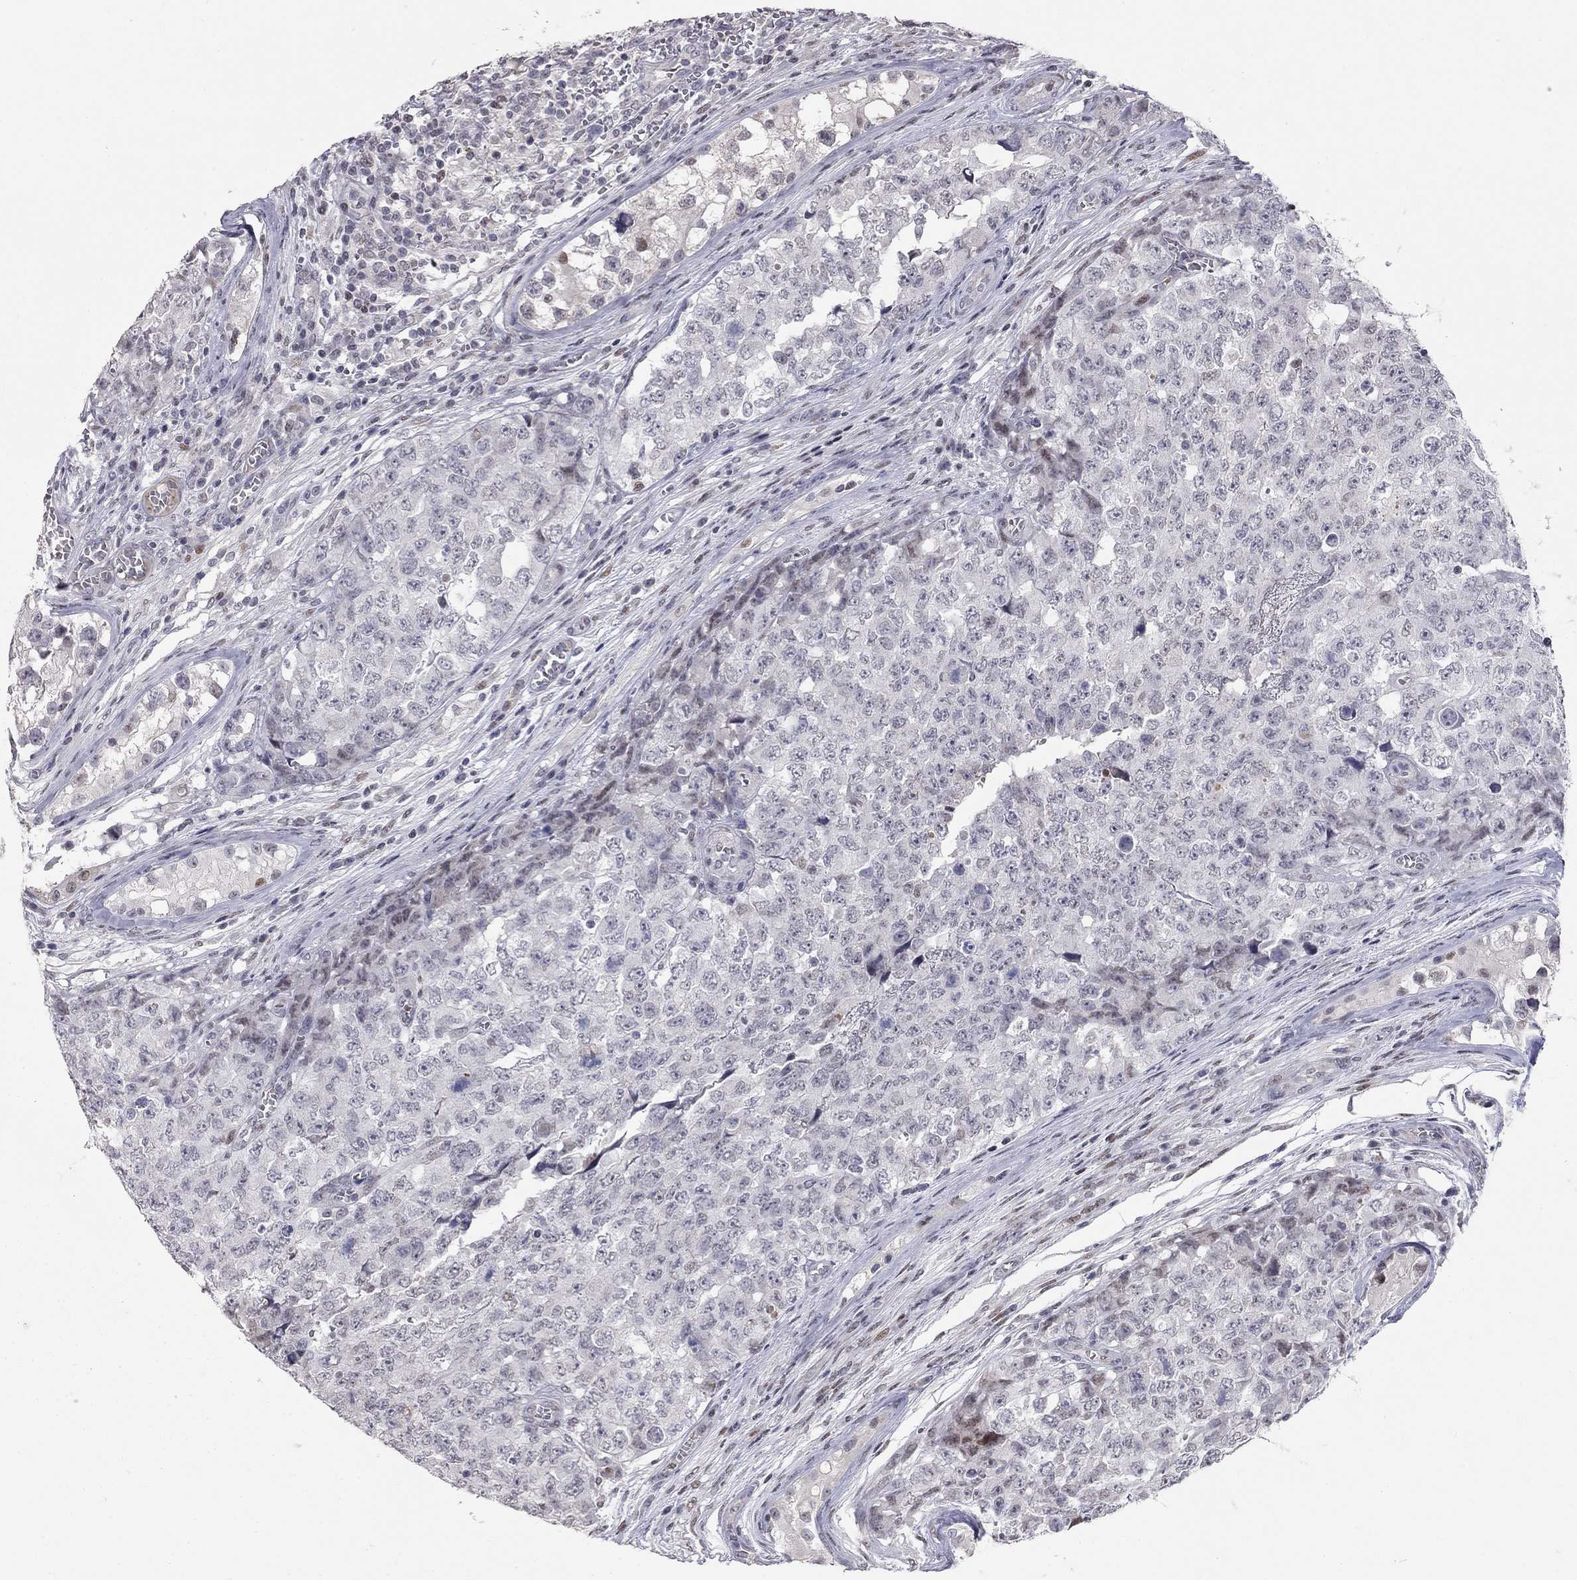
{"staining": {"intensity": "negative", "quantity": "none", "location": "none"}, "tissue": "testis cancer", "cell_type": "Tumor cells", "image_type": "cancer", "snomed": [{"axis": "morphology", "description": "Carcinoma, Embryonal, NOS"}, {"axis": "topography", "description": "Testis"}], "caption": "Protein analysis of embryonal carcinoma (testis) shows no significant positivity in tumor cells.", "gene": "HDAC3", "patient": {"sex": "male", "age": 23}}